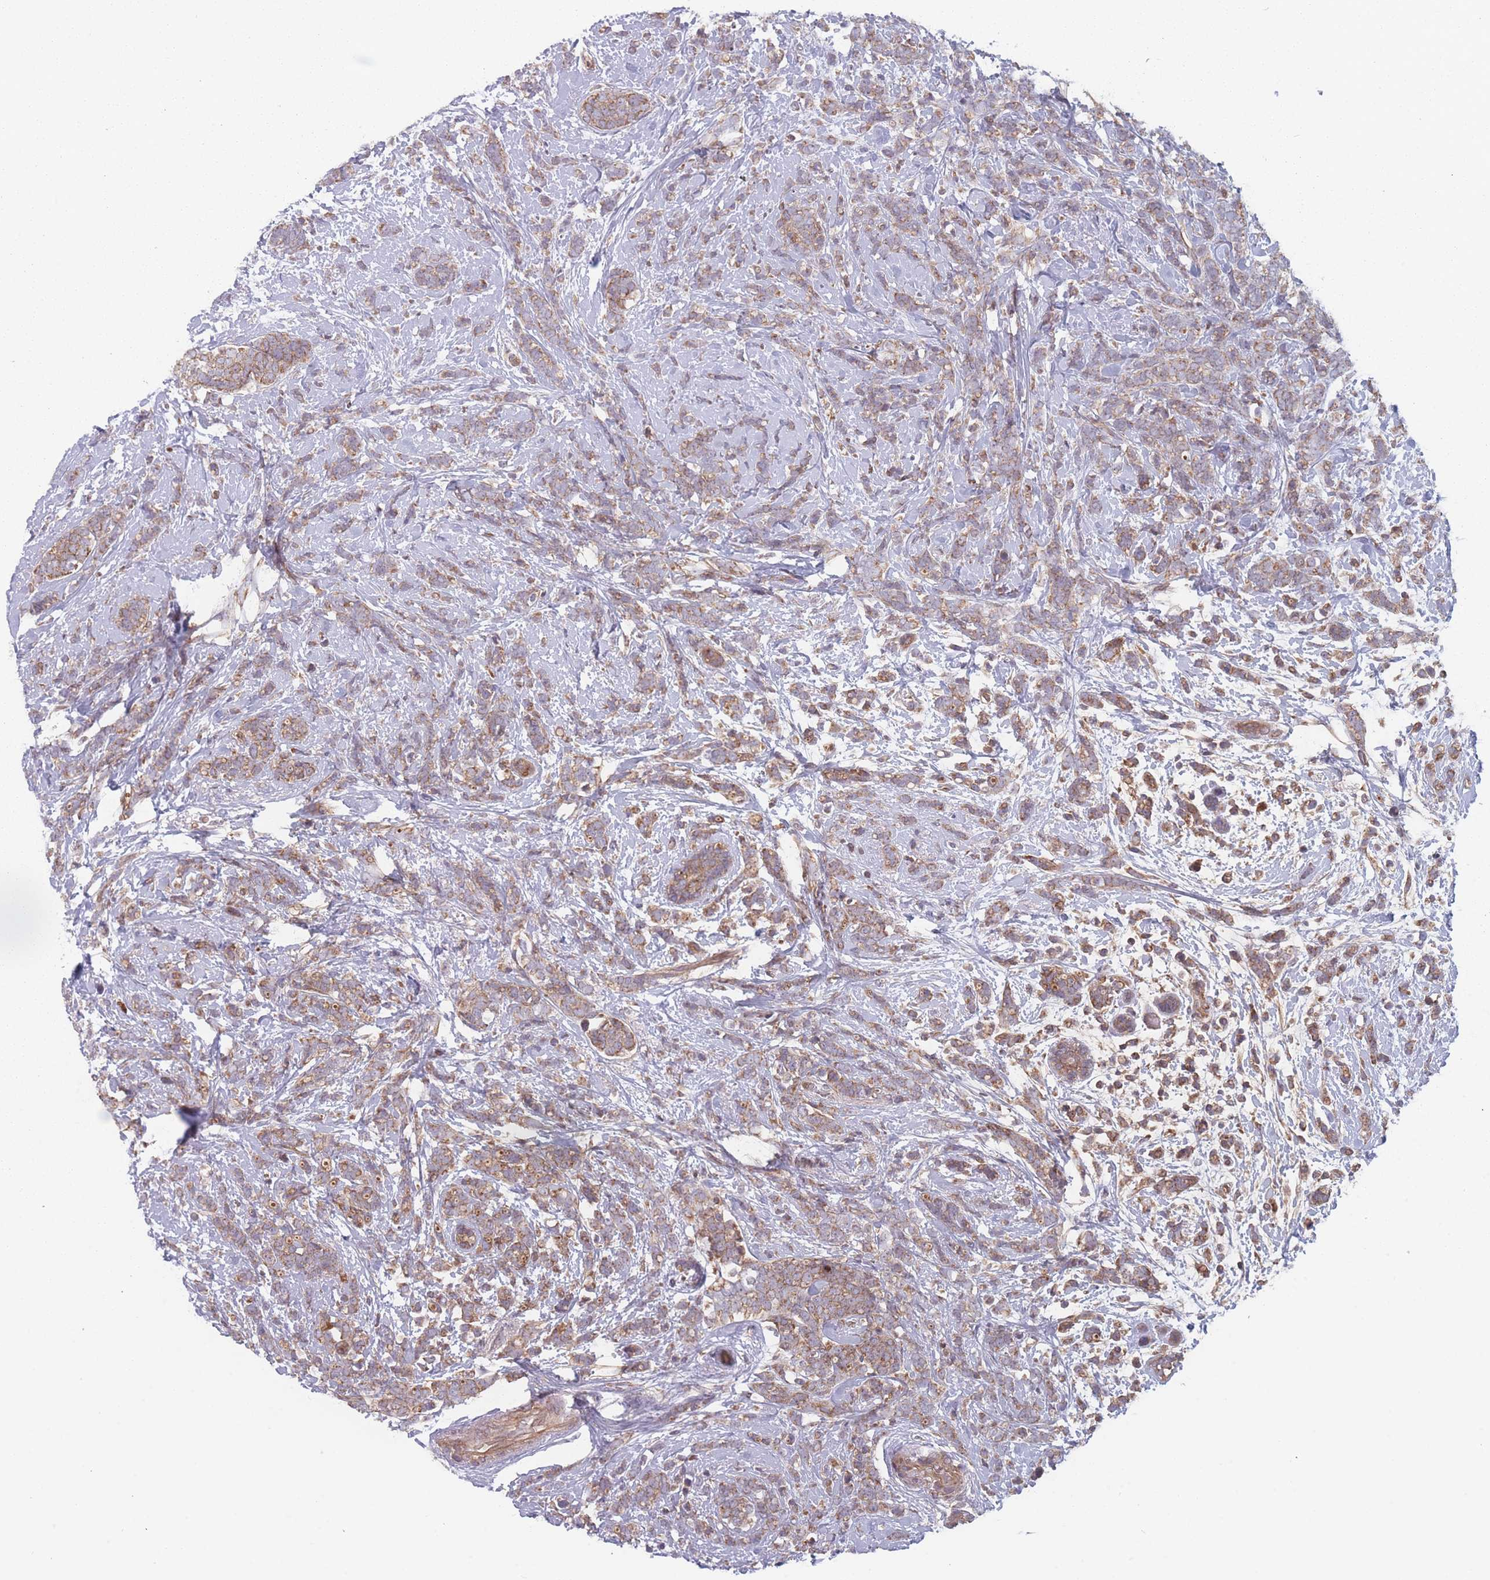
{"staining": {"intensity": "moderate", "quantity": ">75%", "location": "cytoplasmic/membranous"}, "tissue": "breast cancer", "cell_type": "Tumor cells", "image_type": "cancer", "snomed": [{"axis": "morphology", "description": "Lobular carcinoma"}, {"axis": "topography", "description": "Breast"}], "caption": "Lobular carcinoma (breast) tissue shows moderate cytoplasmic/membranous expression in about >75% of tumor cells, visualized by immunohistochemistry.", "gene": "ATP5MG", "patient": {"sex": "female", "age": 58}}